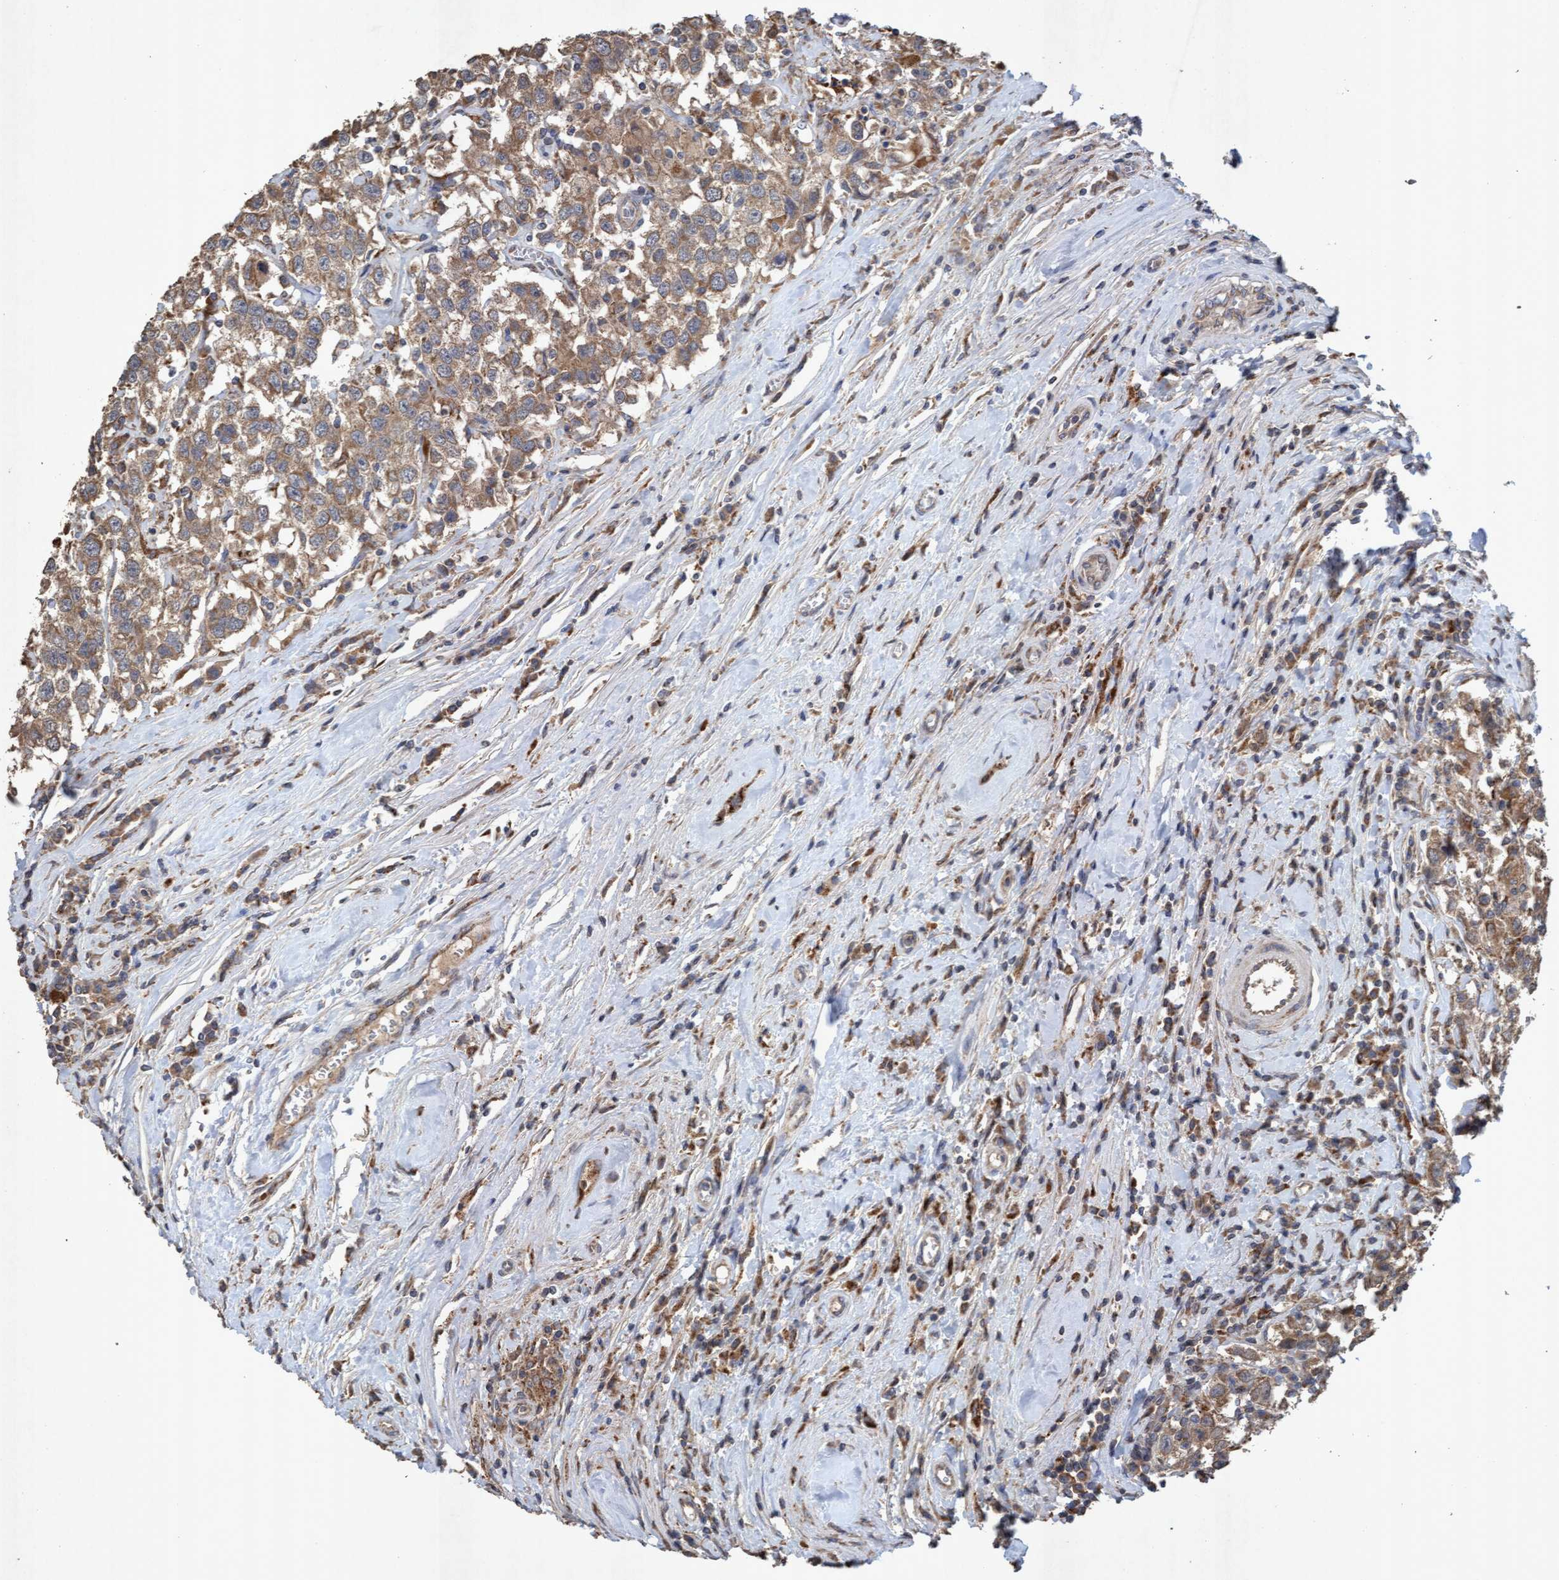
{"staining": {"intensity": "moderate", "quantity": ">75%", "location": "cytoplasmic/membranous"}, "tissue": "testis cancer", "cell_type": "Tumor cells", "image_type": "cancer", "snomed": [{"axis": "morphology", "description": "Seminoma, NOS"}, {"axis": "topography", "description": "Testis"}], "caption": "Seminoma (testis) stained with a brown dye exhibits moderate cytoplasmic/membranous positive expression in about >75% of tumor cells.", "gene": "ATPAF2", "patient": {"sex": "male", "age": 41}}